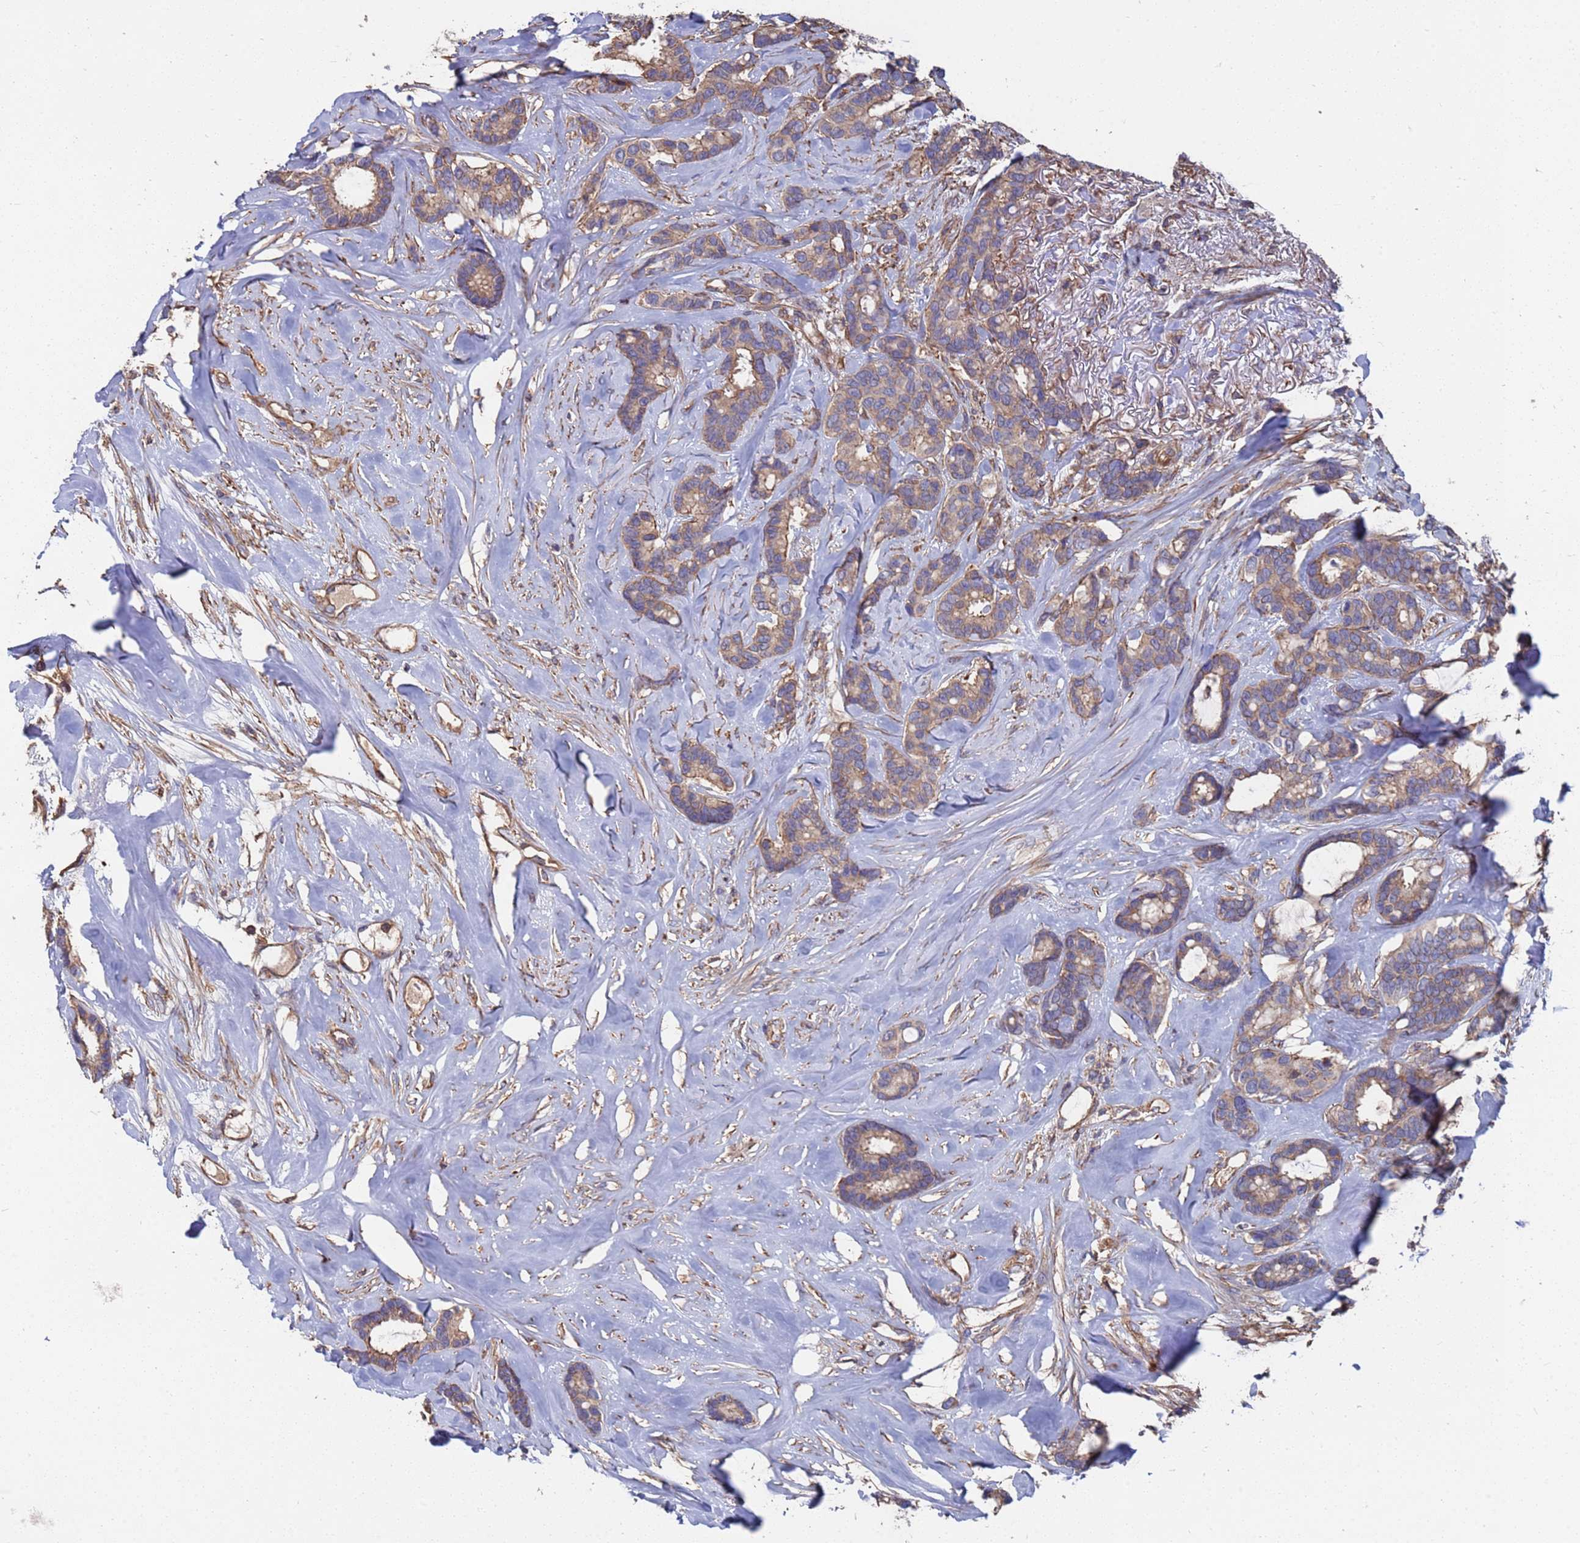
{"staining": {"intensity": "moderate", "quantity": ">75%", "location": "cytoplasmic/membranous"}, "tissue": "breast cancer", "cell_type": "Tumor cells", "image_type": "cancer", "snomed": [{"axis": "morphology", "description": "Duct carcinoma"}, {"axis": "topography", "description": "Breast"}], "caption": "Human infiltrating ductal carcinoma (breast) stained with a brown dye displays moderate cytoplasmic/membranous positive staining in about >75% of tumor cells.", "gene": "PYCR1", "patient": {"sex": "female", "age": 87}}